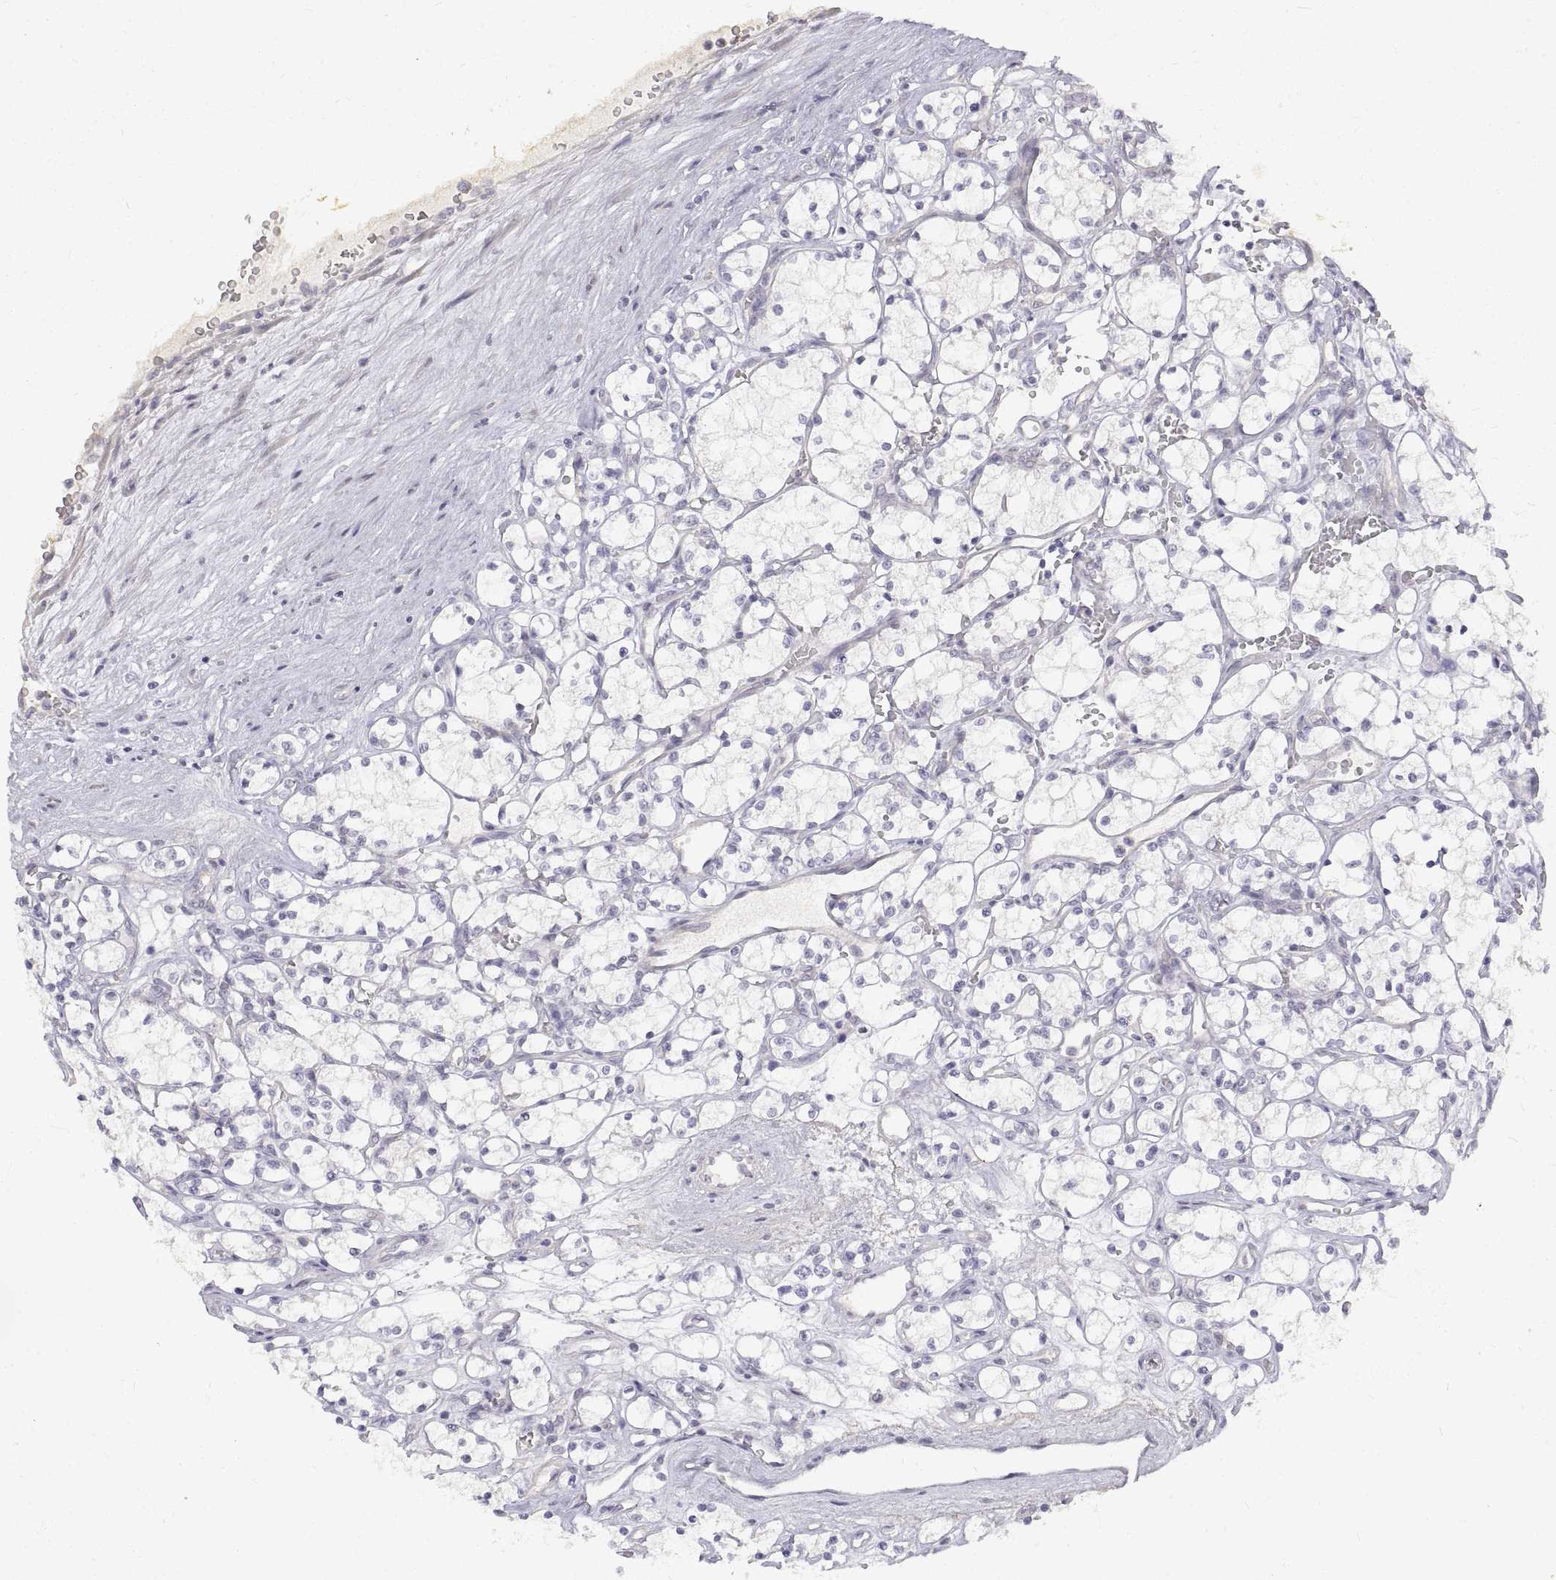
{"staining": {"intensity": "negative", "quantity": "none", "location": "none"}, "tissue": "renal cancer", "cell_type": "Tumor cells", "image_type": "cancer", "snomed": [{"axis": "morphology", "description": "Adenocarcinoma, NOS"}, {"axis": "topography", "description": "Kidney"}], "caption": "High power microscopy micrograph of an immunohistochemistry histopathology image of renal cancer (adenocarcinoma), revealing no significant expression in tumor cells.", "gene": "ANO2", "patient": {"sex": "female", "age": 69}}